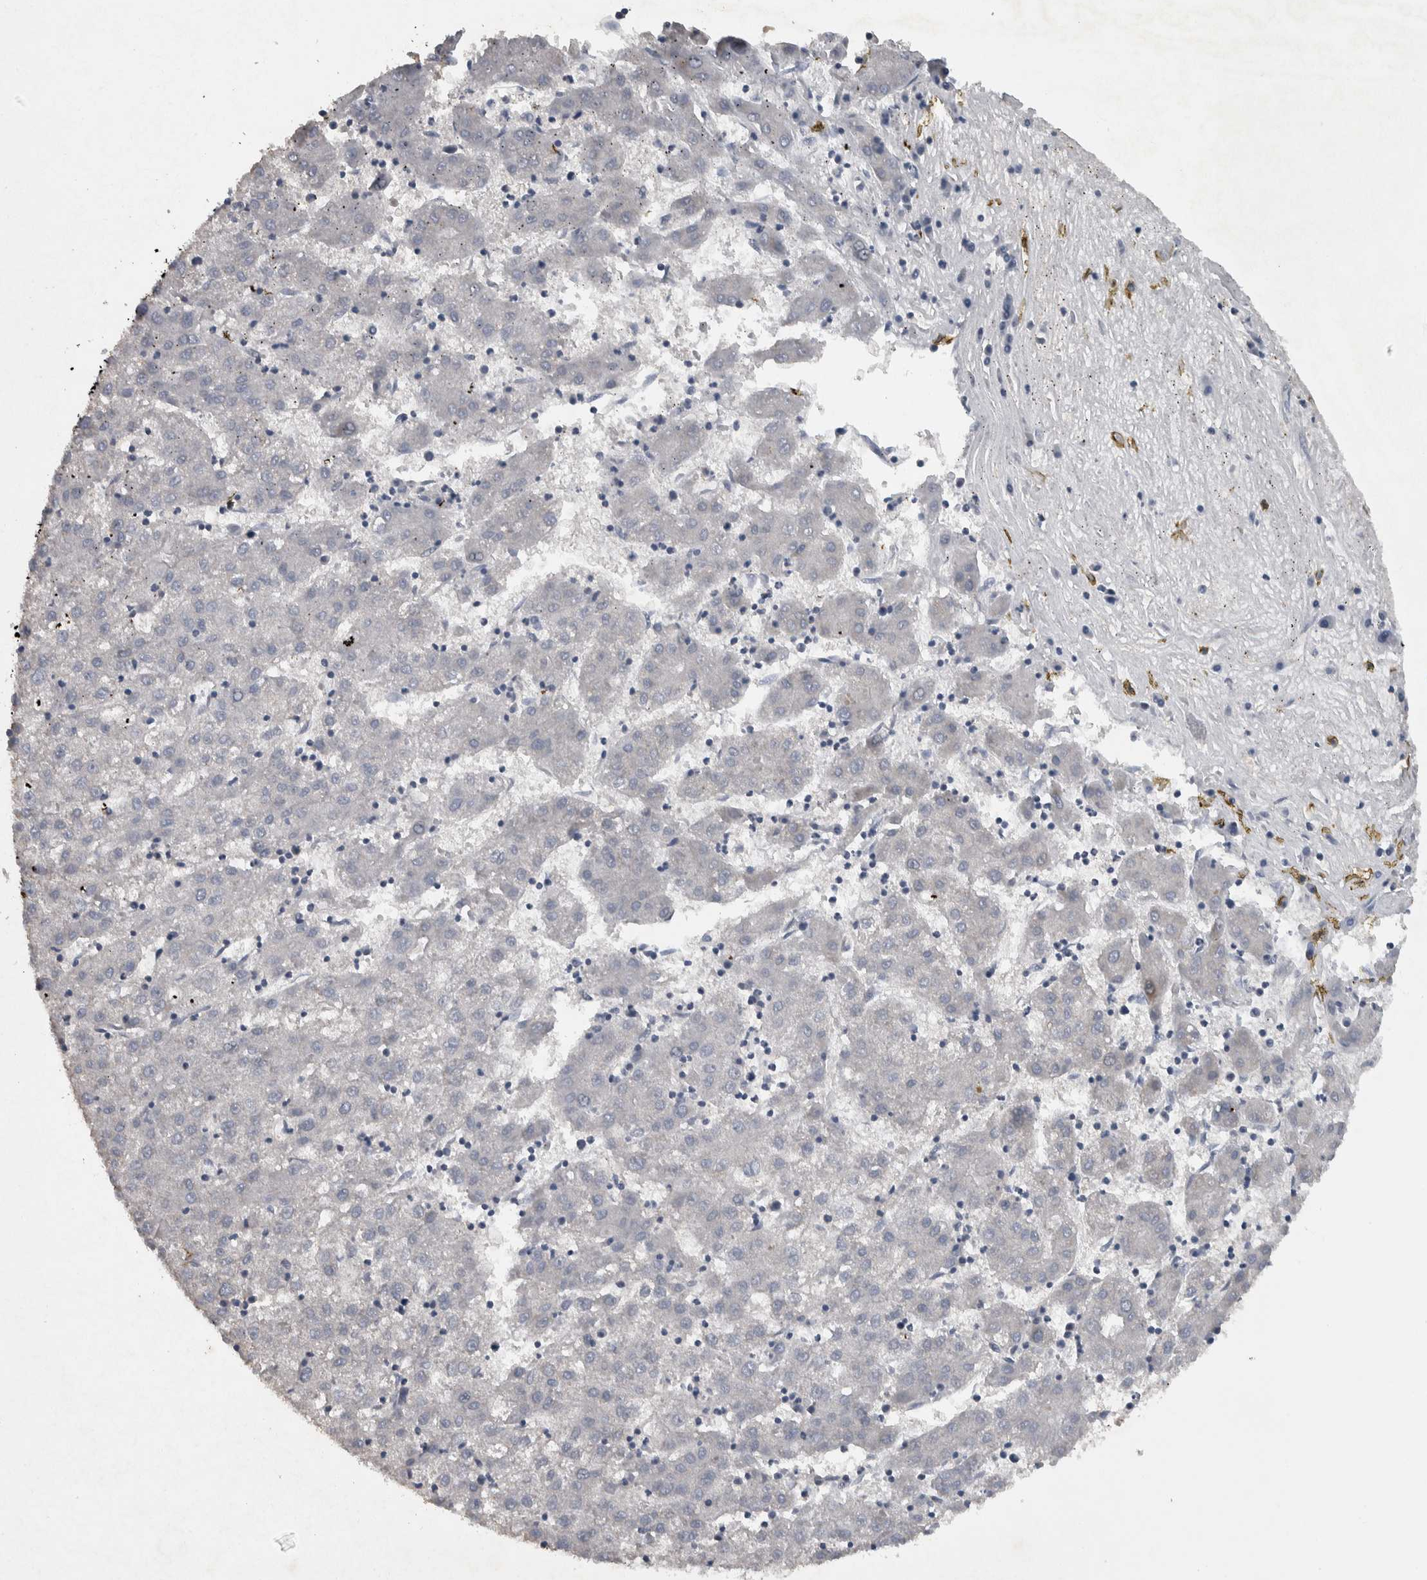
{"staining": {"intensity": "negative", "quantity": "none", "location": "none"}, "tissue": "liver cancer", "cell_type": "Tumor cells", "image_type": "cancer", "snomed": [{"axis": "morphology", "description": "Carcinoma, Hepatocellular, NOS"}, {"axis": "topography", "description": "Liver"}], "caption": "A high-resolution histopathology image shows immunohistochemistry staining of liver cancer (hepatocellular carcinoma), which shows no significant expression in tumor cells.", "gene": "NT5C2", "patient": {"sex": "male", "age": 72}}